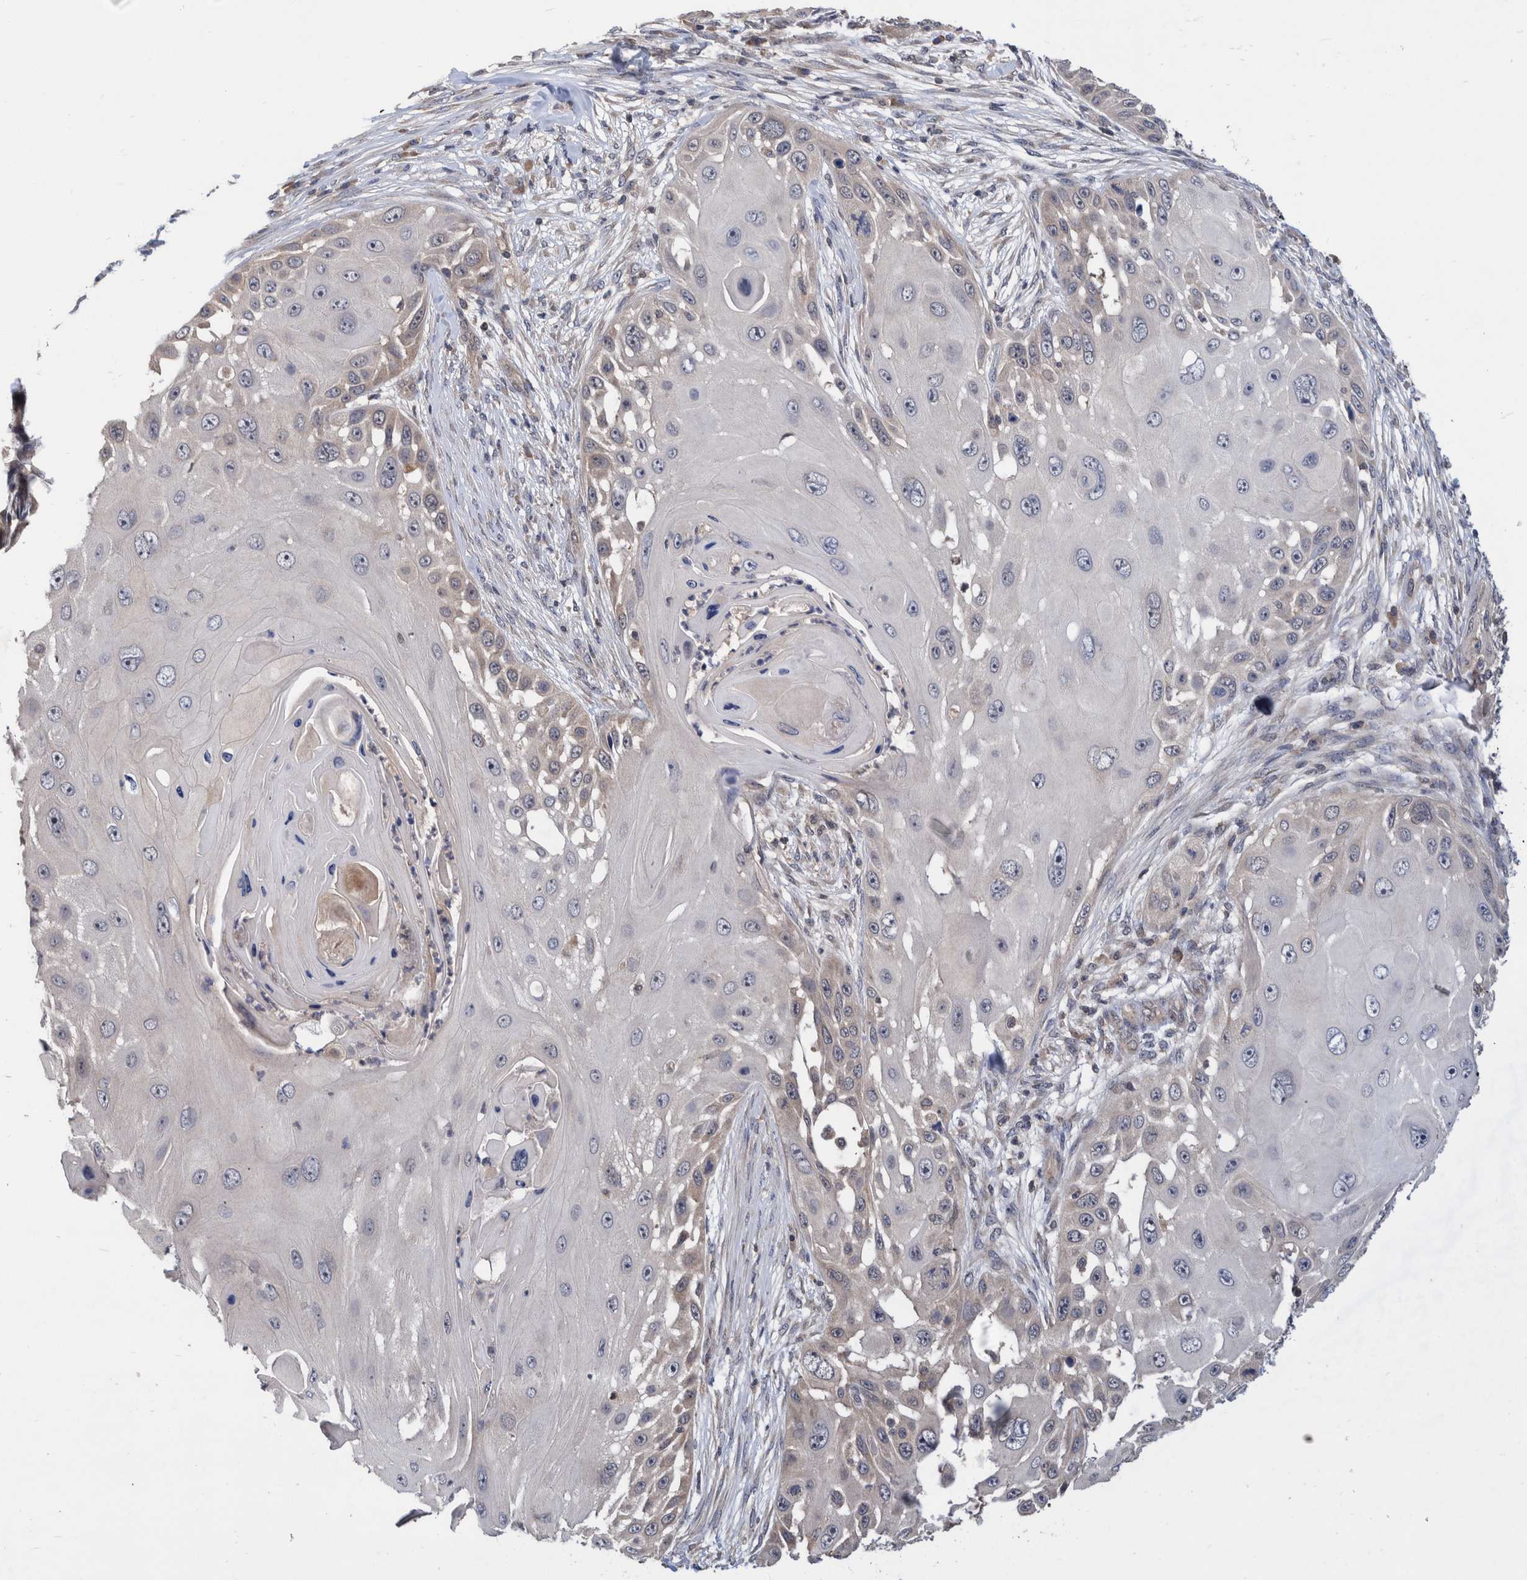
{"staining": {"intensity": "weak", "quantity": "<25%", "location": "nuclear"}, "tissue": "skin cancer", "cell_type": "Tumor cells", "image_type": "cancer", "snomed": [{"axis": "morphology", "description": "Squamous cell carcinoma, NOS"}, {"axis": "topography", "description": "Skin"}], "caption": "Skin cancer (squamous cell carcinoma) was stained to show a protein in brown. There is no significant expression in tumor cells.", "gene": "PLPBP", "patient": {"sex": "female", "age": 44}}